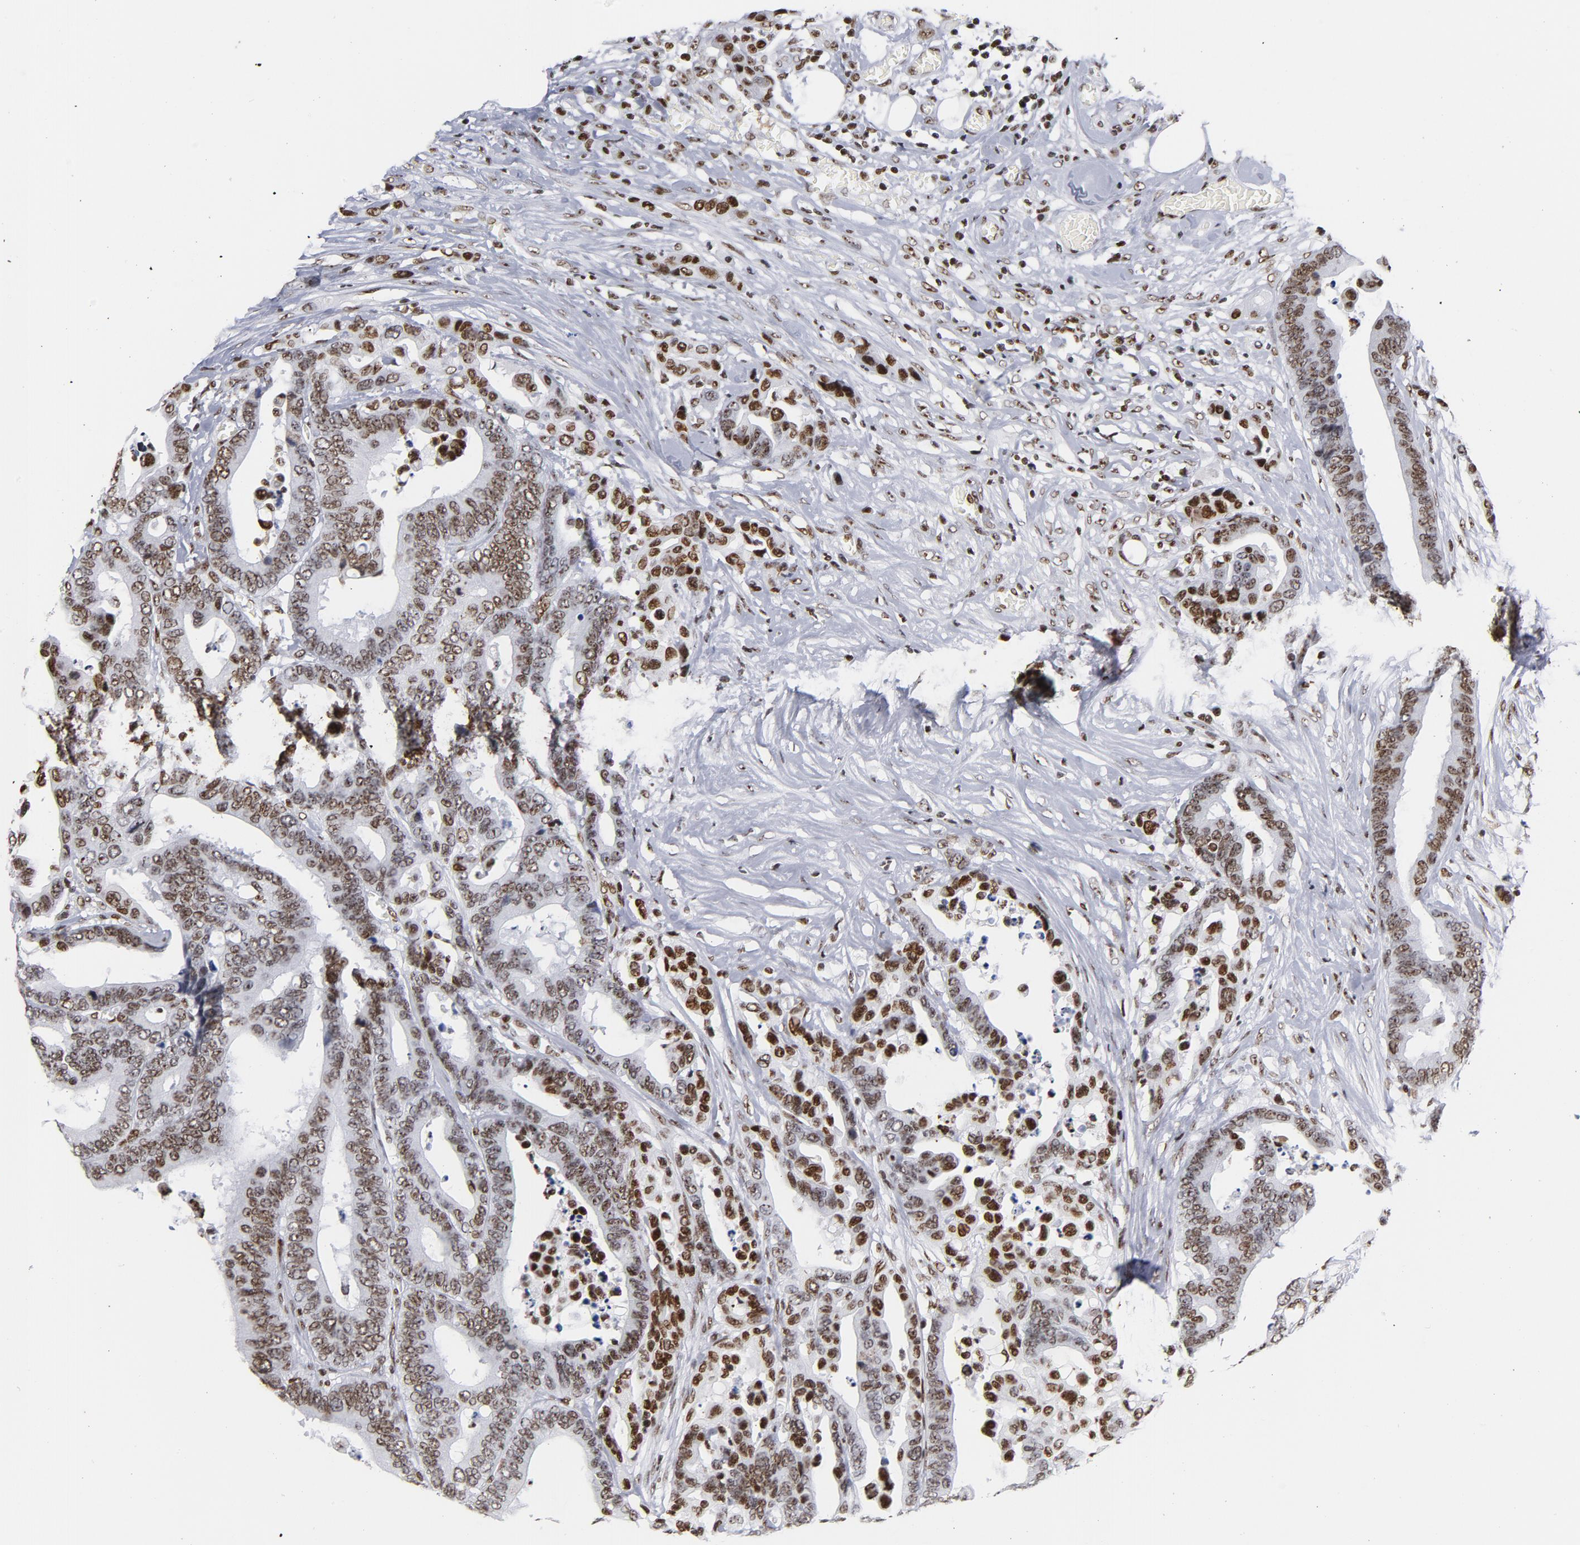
{"staining": {"intensity": "moderate", "quantity": ">75%", "location": "cytoplasmic/membranous,nuclear"}, "tissue": "colorectal cancer", "cell_type": "Tumor cells", "image_type": "cancer", "snomed": [{"axis": "morphology", "description": "Adenocarcinoma, NOS"}, {"axis": "topography", "description": "Colon"}], "caption": "Immunohistochemistry (IHC) staining of adenocarcinoma (colorectal), which displays medium levels of moderate cytoplasmic/membranous and nuclear staining in about >75% of tumor cells indicating moderate cytoplasmic/membranous and nuclear protein positivity. The staining was performed using DAB (3,3'-diaminobenzidine) (brown) for protein detection and nuclei were counterstained in hematoxylin (blue).", "gene": "TOP2B", "patient": {"sex": "male", "age": 82}}